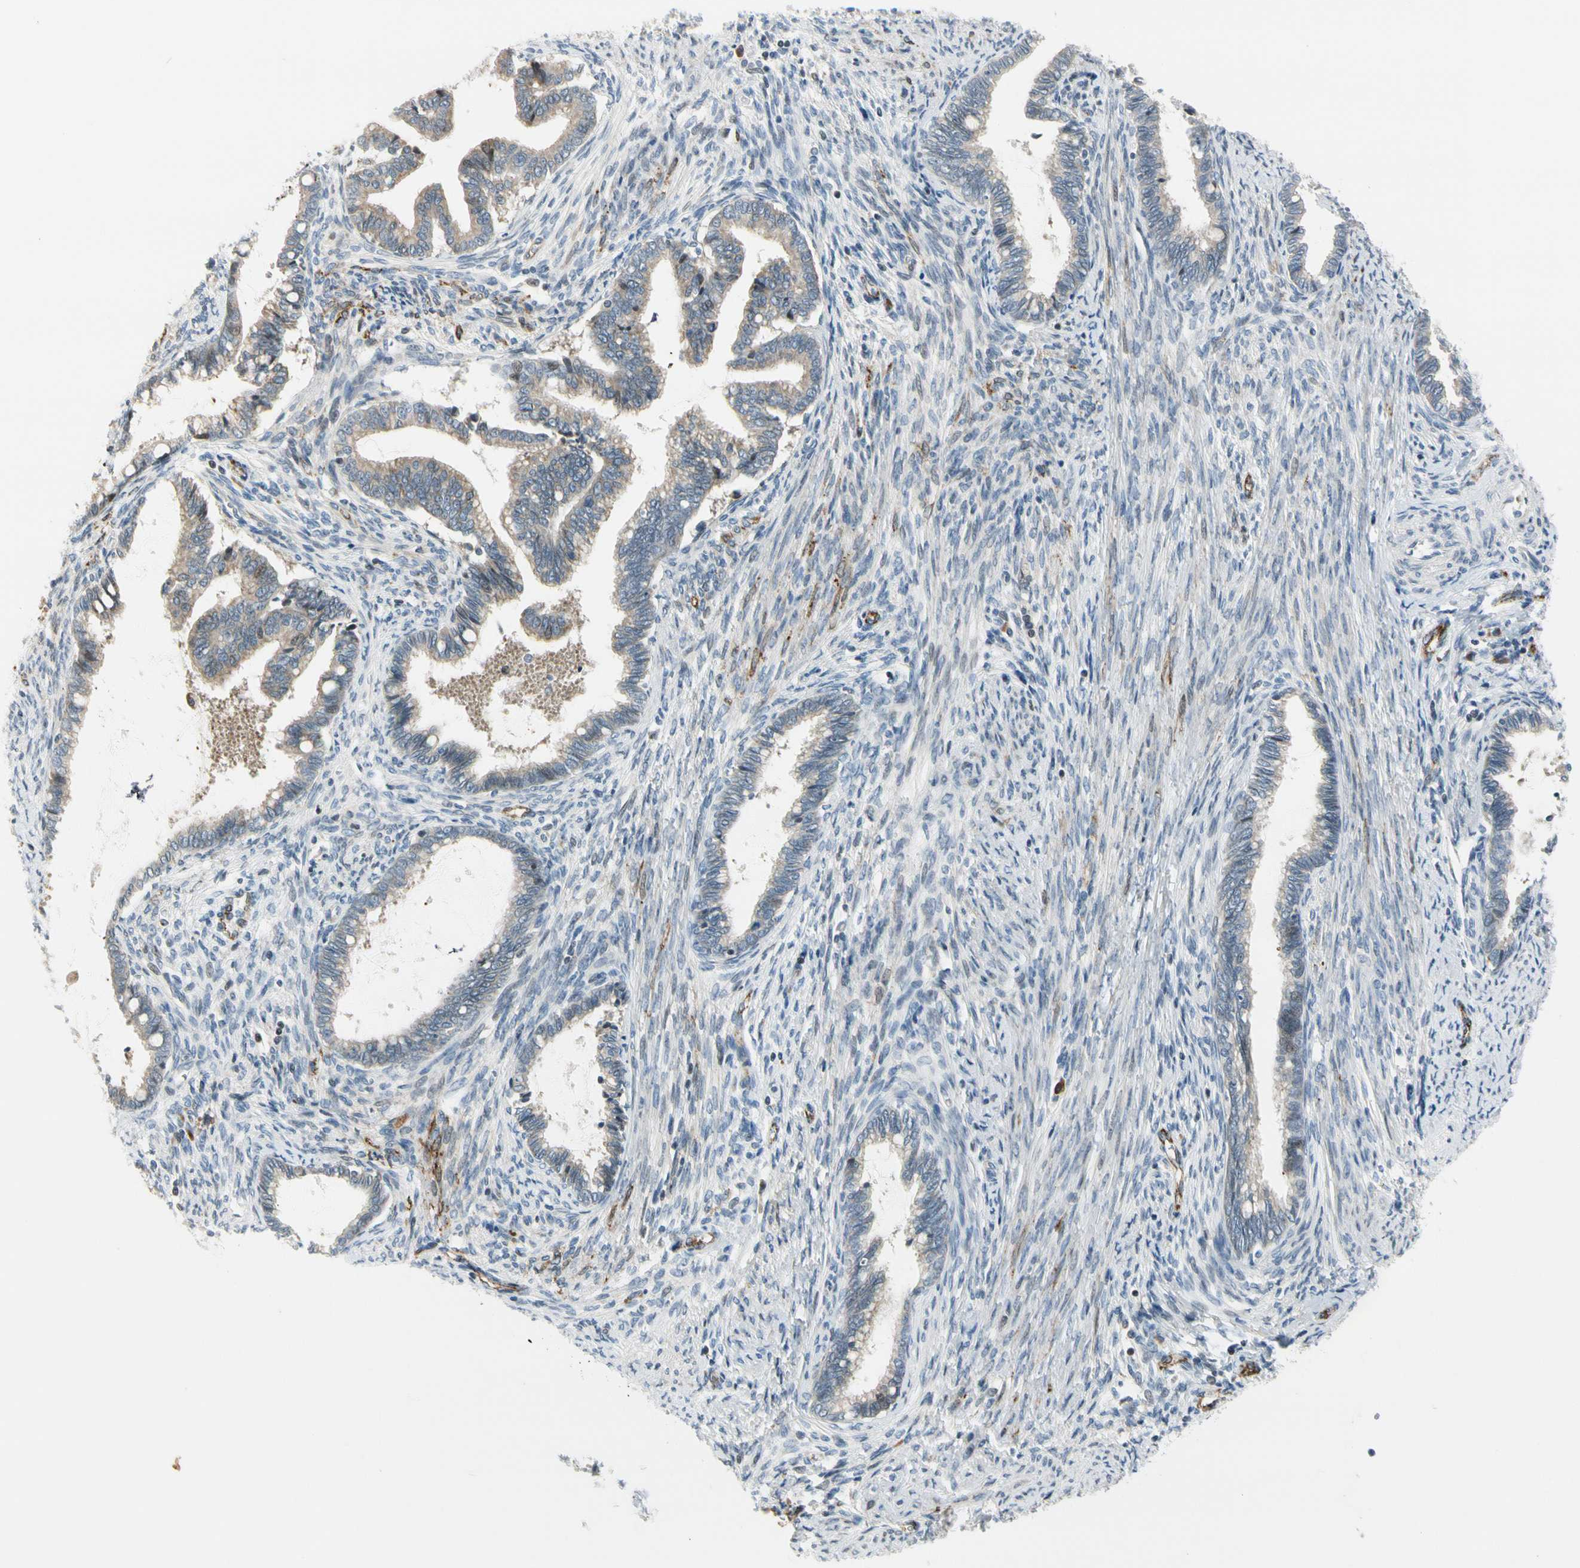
{"staining": {"intensity": "weak", "quantity": "25%-75%", "location": "cytoplasmic/membranous"}, "tissue": "cervical cancer", "cell_type": "Tumor cells", "image_type": "cancer", "snomed": [{"axis": "morphology", "description": "Adenocarcinoma, NOS"}, {"axis": "topography", "description": "Cervix"}], "caption": "The immunohistochemical stain highlights weak cytoplasmic/membranous expression in tumor cells of cervical cancer tissue. The staining is performed using DAB brown chromogen to label protein expression. The nuclei are counter-stained blue using hematoxylin.", "gene": "NPDC1", "patient": {"sex": "female", "age": 44}}